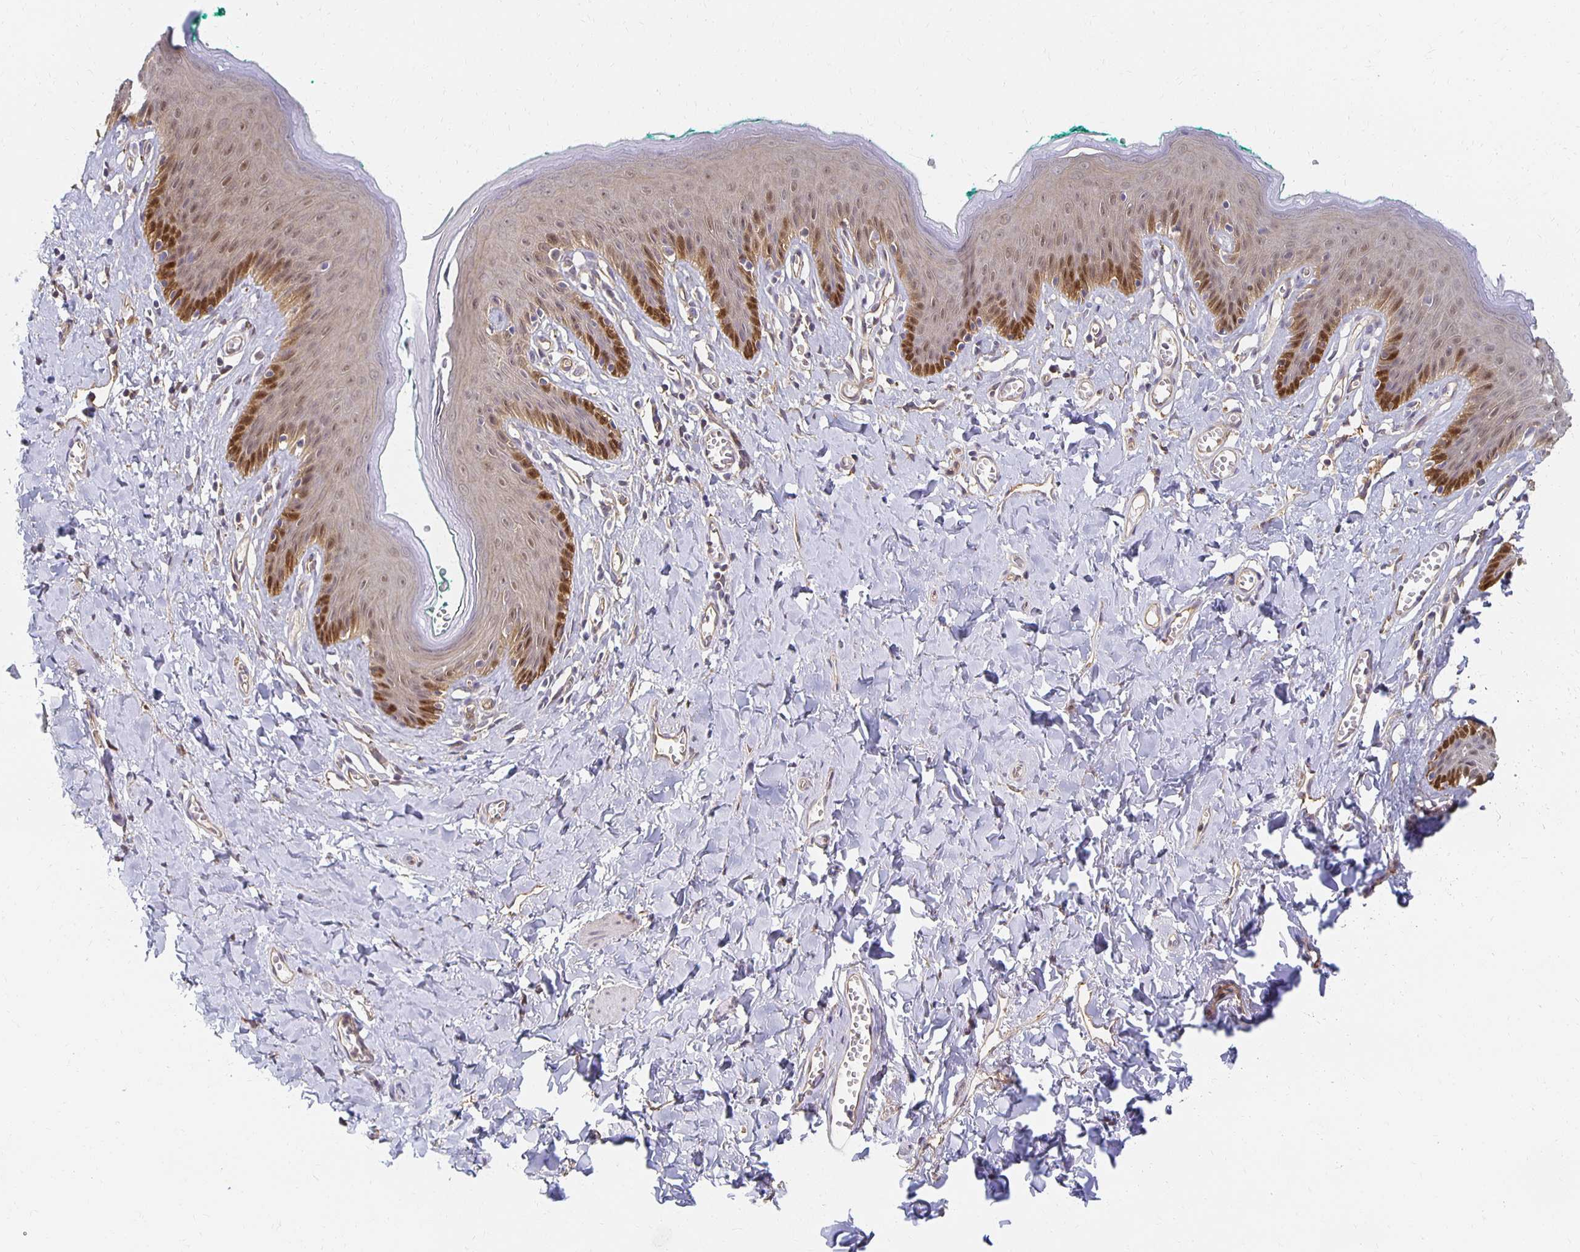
{"staining": {"intensity": "moderate", "quantity": "25%-75%", "location": "nuclear"}, "tissue": "skin", "cell_type": "Epidermal cells", "image_type": "normal", "snomed": [{"axis": "morphology", "description": "Normal tissue, NOS"}, {"axis": "topography", "description": "Vulva"}, {"axis": "topography", "description": "Peripheral nerve tissue"}], "caption": "Skin stained with immunohistochemistry (IHC) reveals moderate nuclear positivity in about 25%-75% of epidermal cells. (DAB IHC, brown staining for protein, blue staining for nuclei).", "gene": "SORL1", "patient": {"sex": "female", "age": 66}}